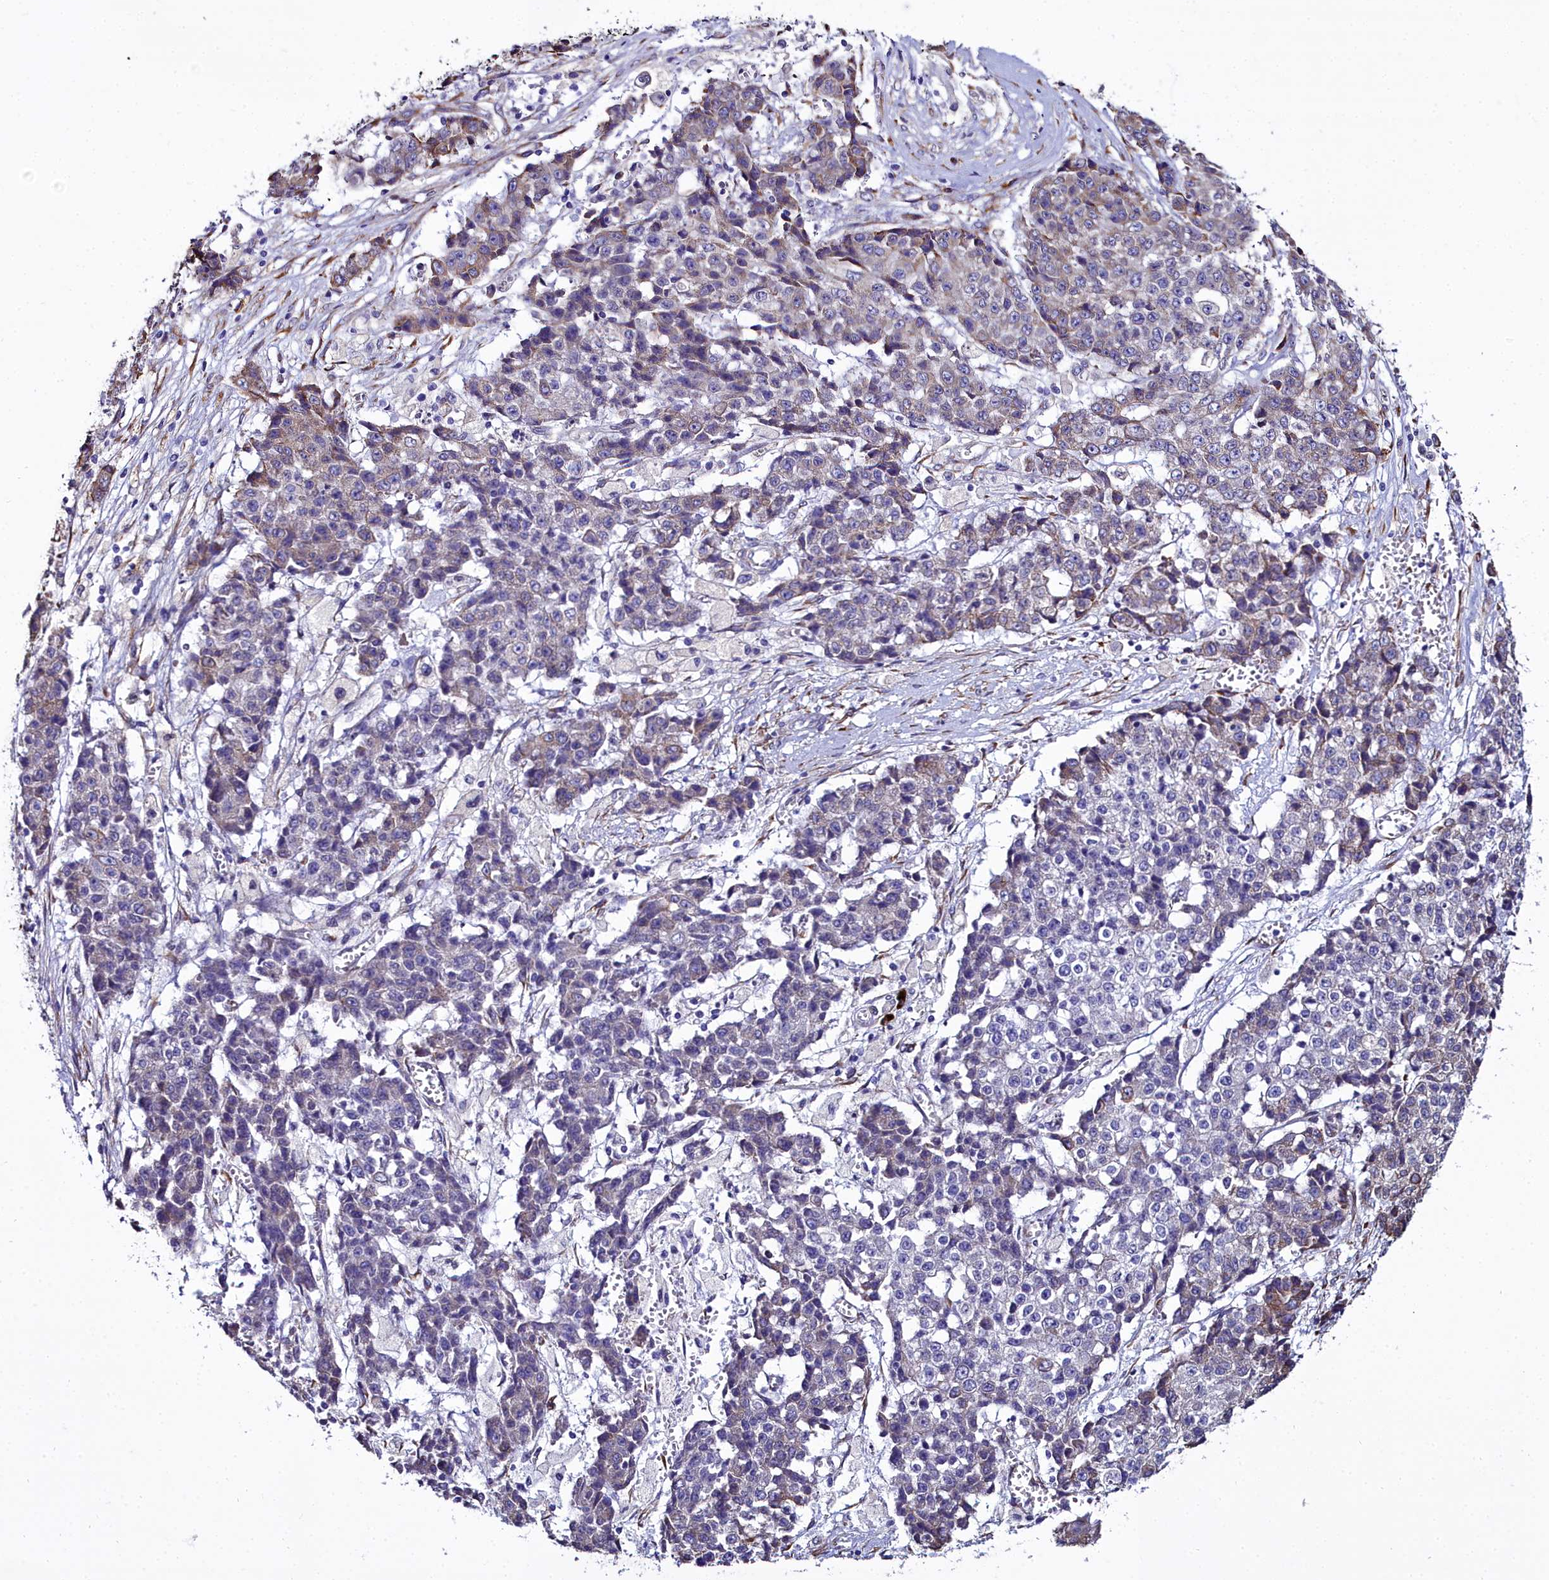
{"staining": {"intensity": "moderate", "quantity": "<25%", "location": "cytoplasmic/membranous"}, "tissue": "ovarian cancer", "cell_type": "Tumor cells", "image_type": "cancer", "snomed": [{"axis": "morphology", "description": "Carcinoma, endometroid"}, {"axis": "topography", "description": "Ovary"}], "caption": "High-power microscopy captured an immunohistochemistry (IHC) histopathology image of ovarian cancer, revealing moderate cytoplasmic/membranous expression in about <25% of tumor cells.", "gene": "TXNDC5", "patient": {"sex": "female", "age": 42}}